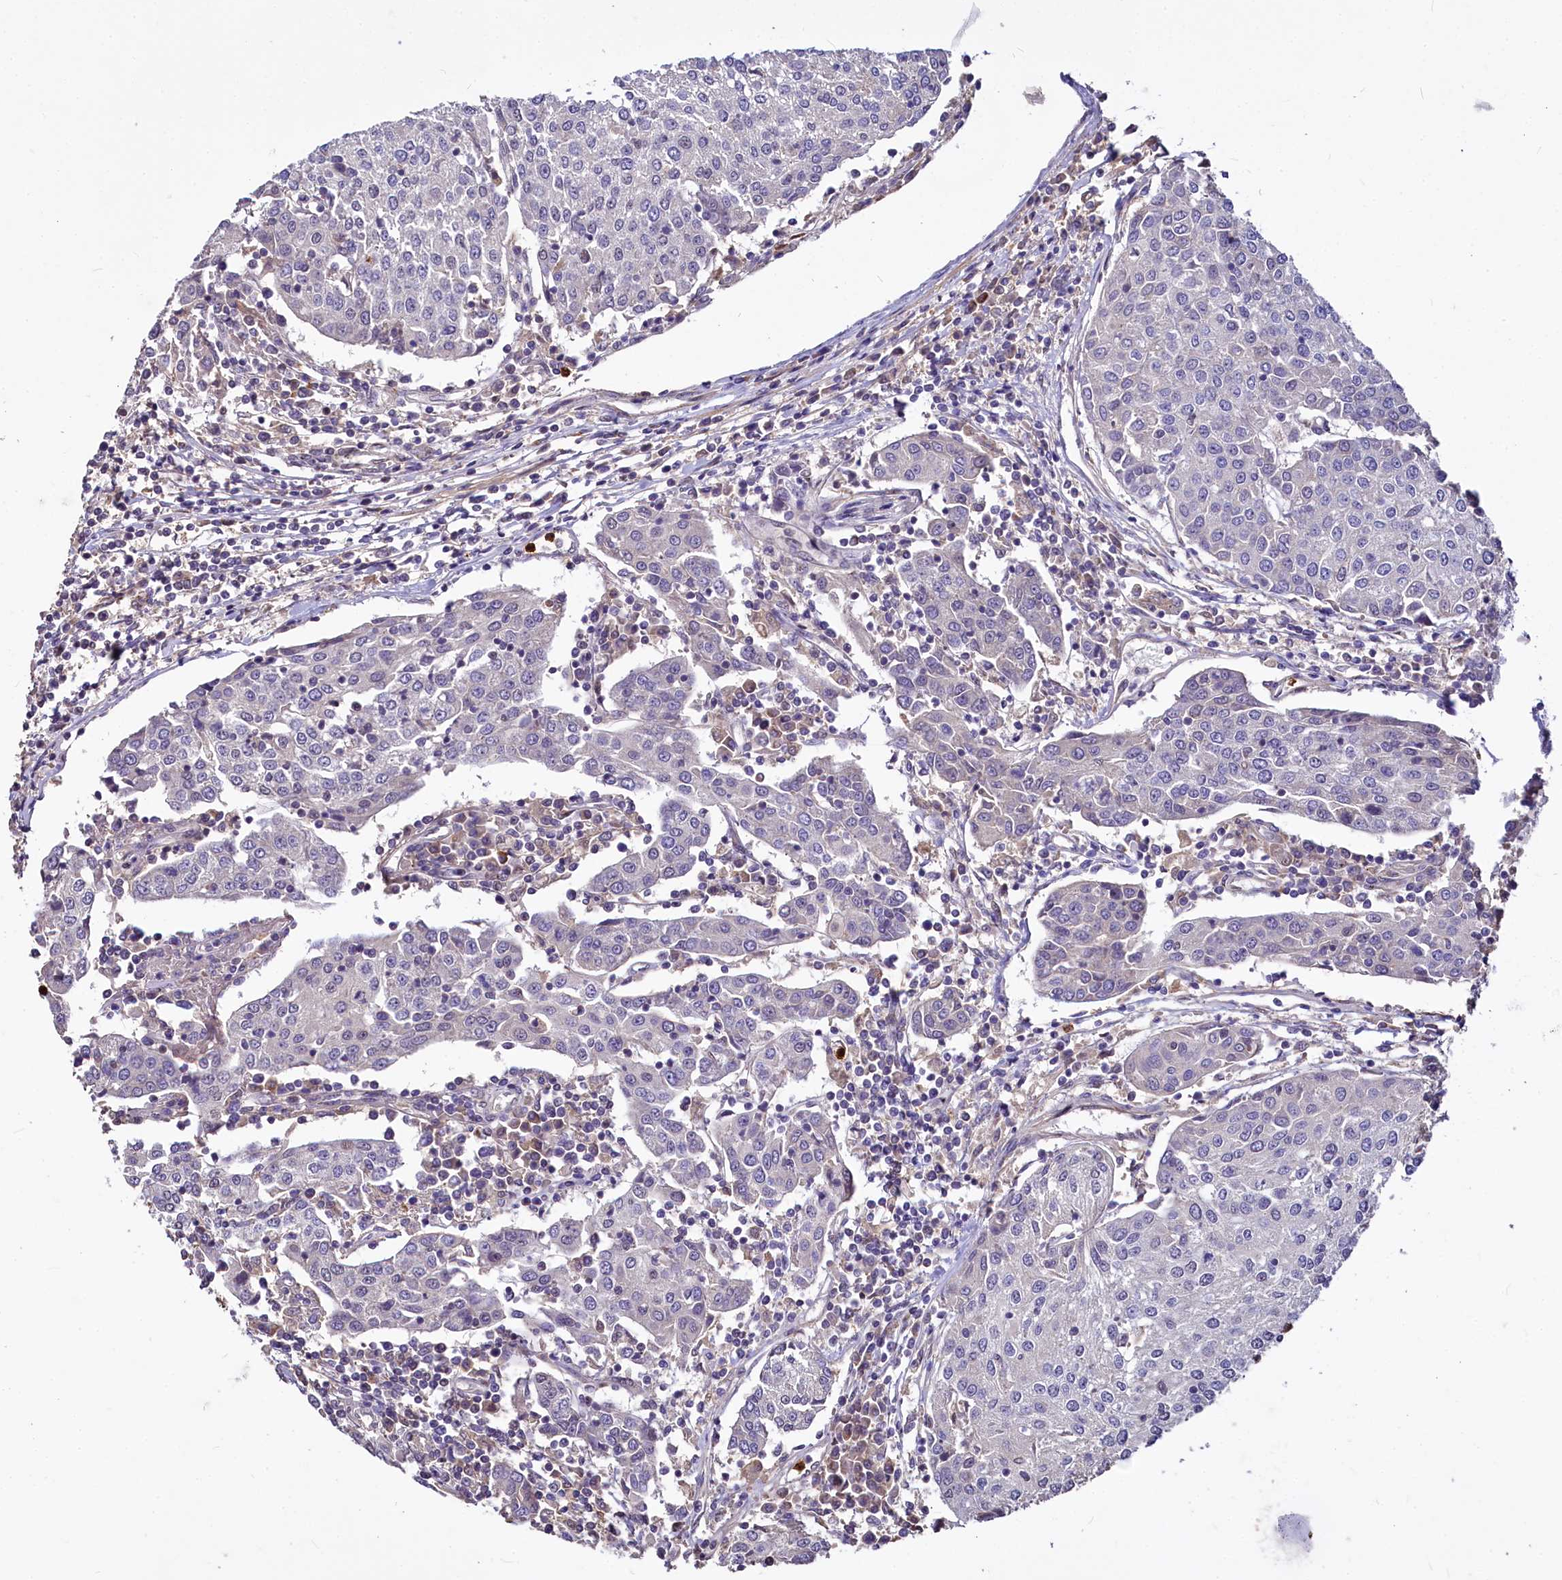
{"staining": {"intensity": "negative", "quantity": "none", "location": "none"}, "tissue": "urothelial cancer", "cell_type": "Tumor cells", "image_type": "cancer", "snomed": [{"axis": "morphology", "description": "Urothelial carcinoma, High grade"}, {"axis": "topography", "description": "Urinary bladder"}], "caption": "There is no significant expression in tumor cells of urothelial cancer.", "gene": "ATG101", "patient": {"sex": "female", "age": 85}}